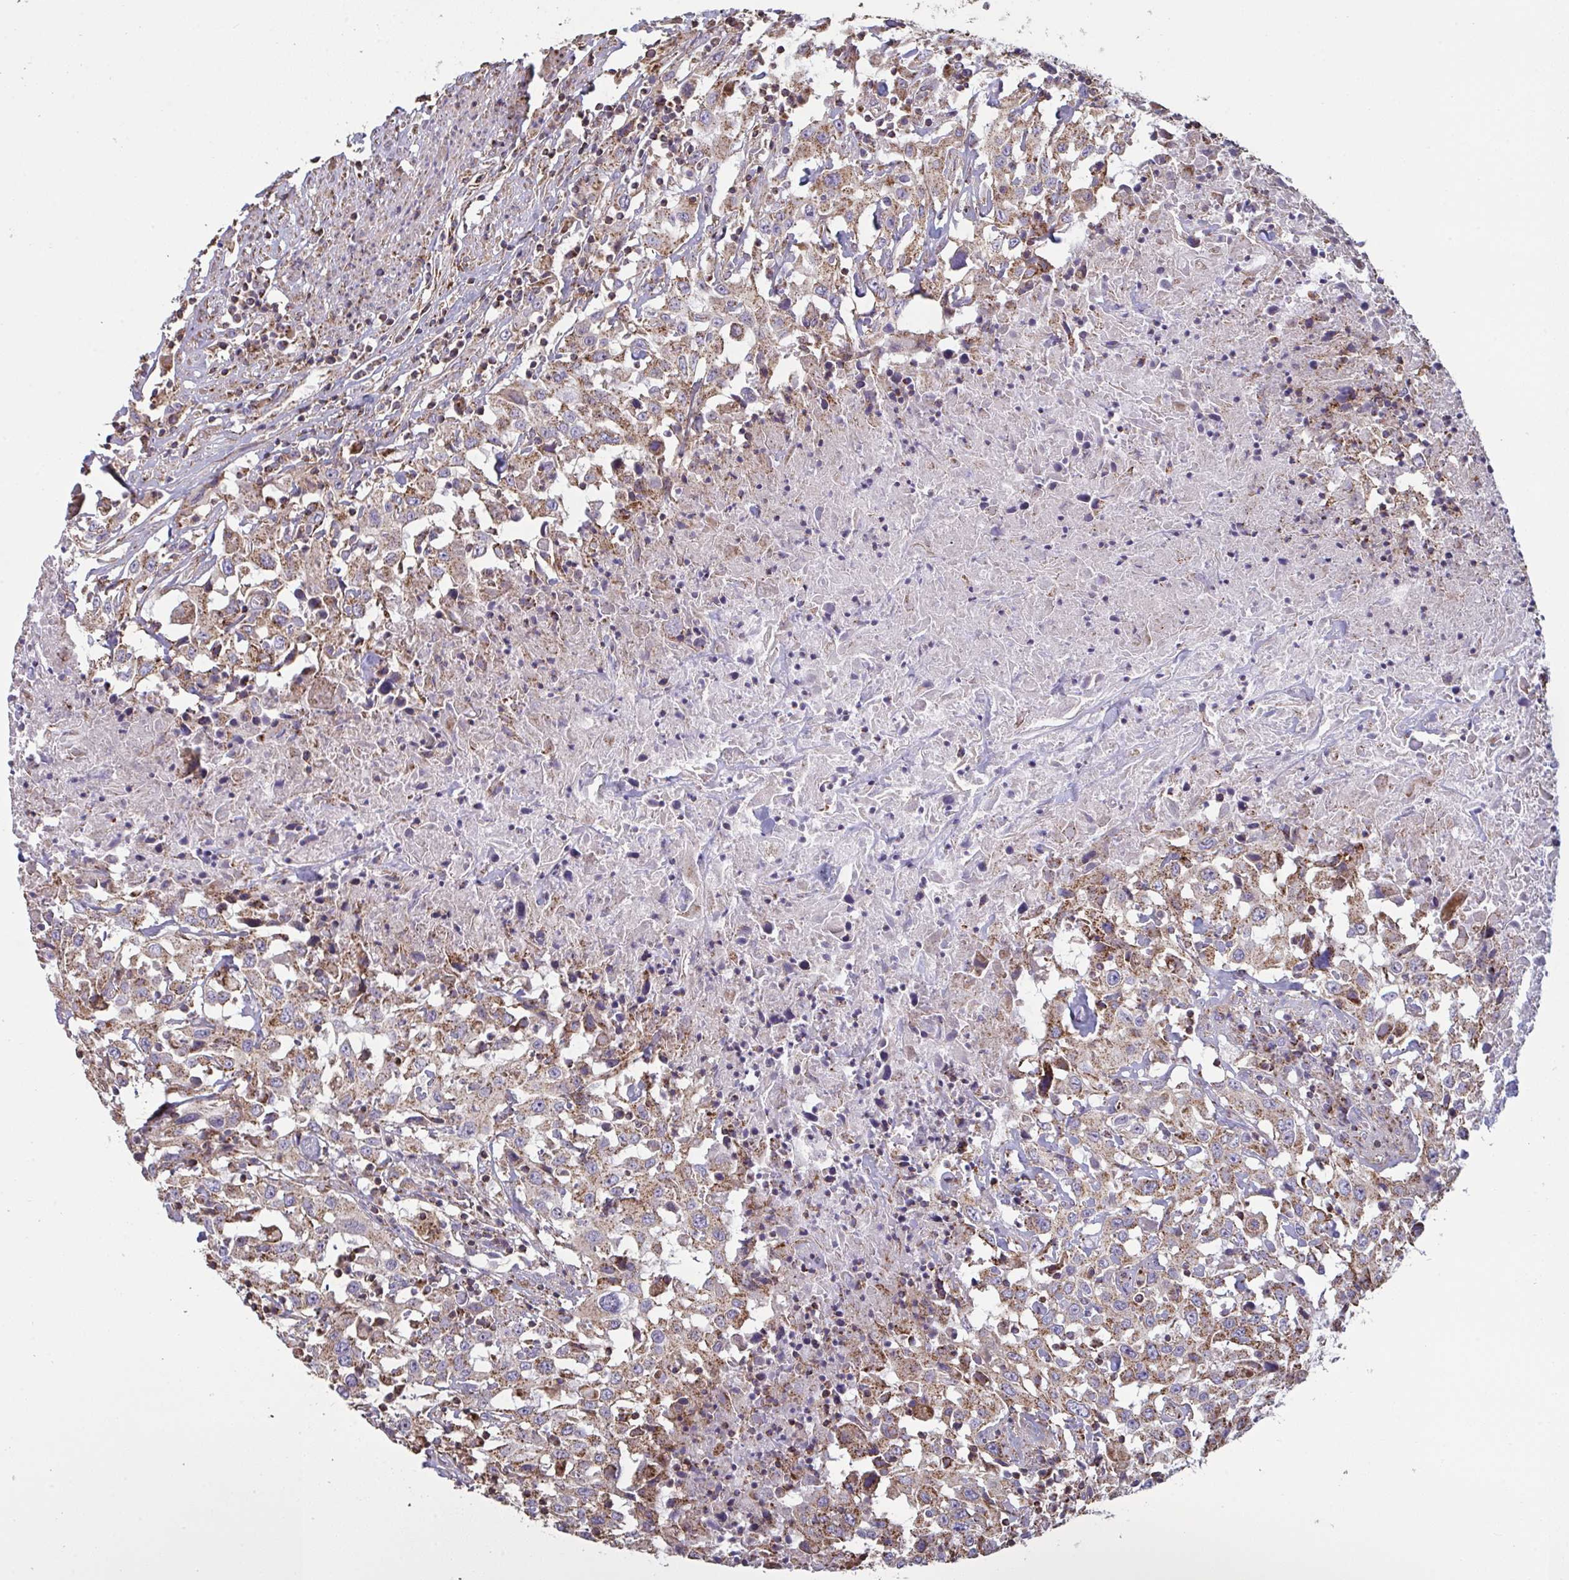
{"staining": {"intensity": "moderate", "quantity": ">75%", "location": "cytoplasmic/membranous"}, "tissue": "urothelial cancer", "cell_type": "Tumor cells", "image_type": "cancer", "snomed": [{"axis": "morphology", "description": "Urothelial carcinoma, High grade"}, {"axis": "topography", "description": "Urinary bladder"}], "caption": "Immunohistochemistry (IHC) photomicrograph of neoplastic tissue: high-grade urothelial carcinoma stained using immunohistochemistry demonstrates medium levels of moderate protein expression localized specifically in the cytoplasmic/membranous of tumor cells, appearing as a cytoplasmic/membranous brown color.", "gene": "MICOS10", "patient": {"sex": "male", "age": 61}}